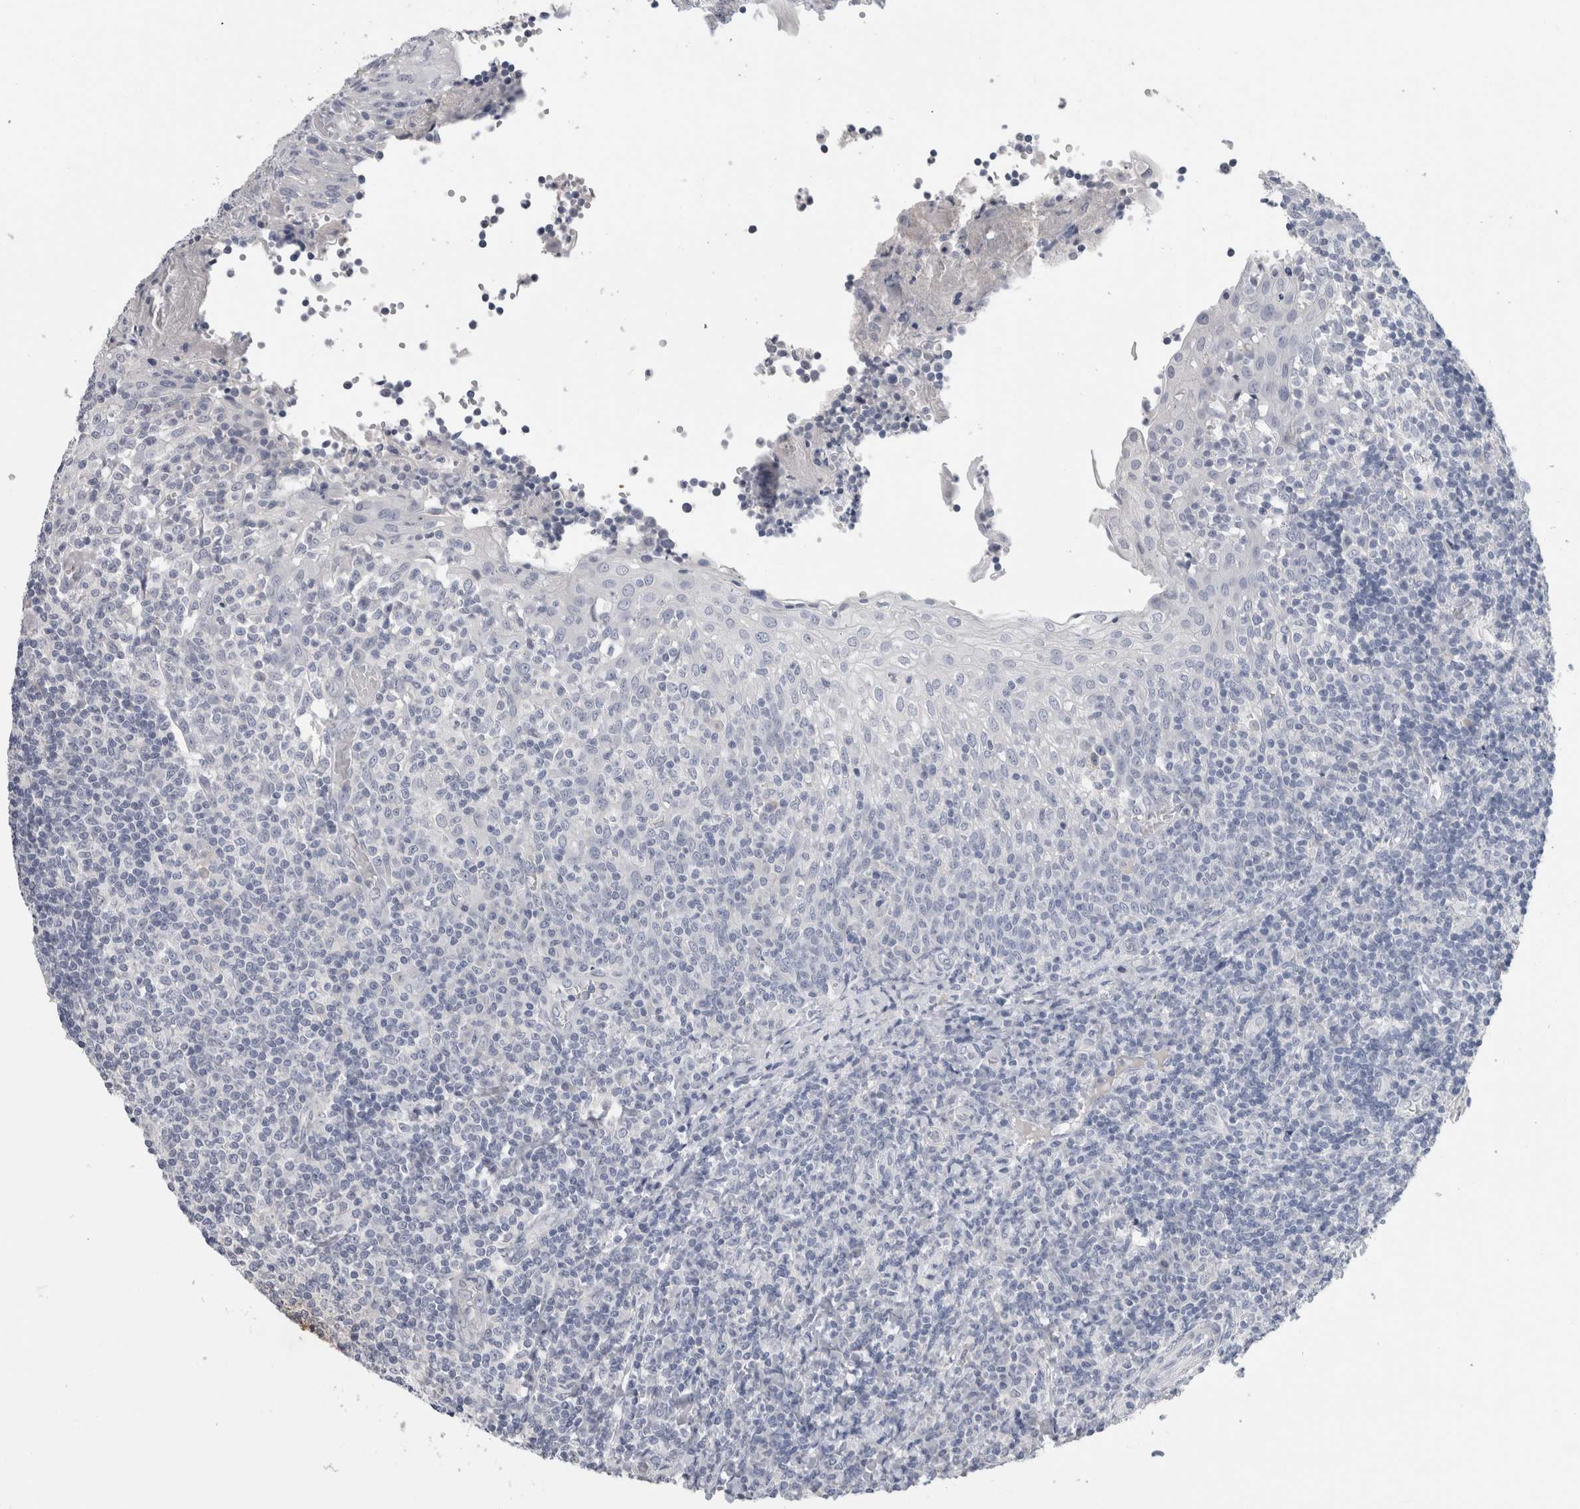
{"staining": {"intensity": "negative", "quantity": "none", "location": "none"}, "tissue": "tonsil", "cell_type": "Germinal center cells", "image_type": "normal", "snomed": [{"axis": "morphology", "description": "Normal tissue, NOS"}, {"axis": "topography", "description": "Tonsil"}], "caption": "Immunohistochemistry histopathology image of unremarkable human tonsil stained for a protein (brown), which displays no expression in germinal center cells.", "gene": "BCAN", "patient": {"sex": "female", "age": 19}}